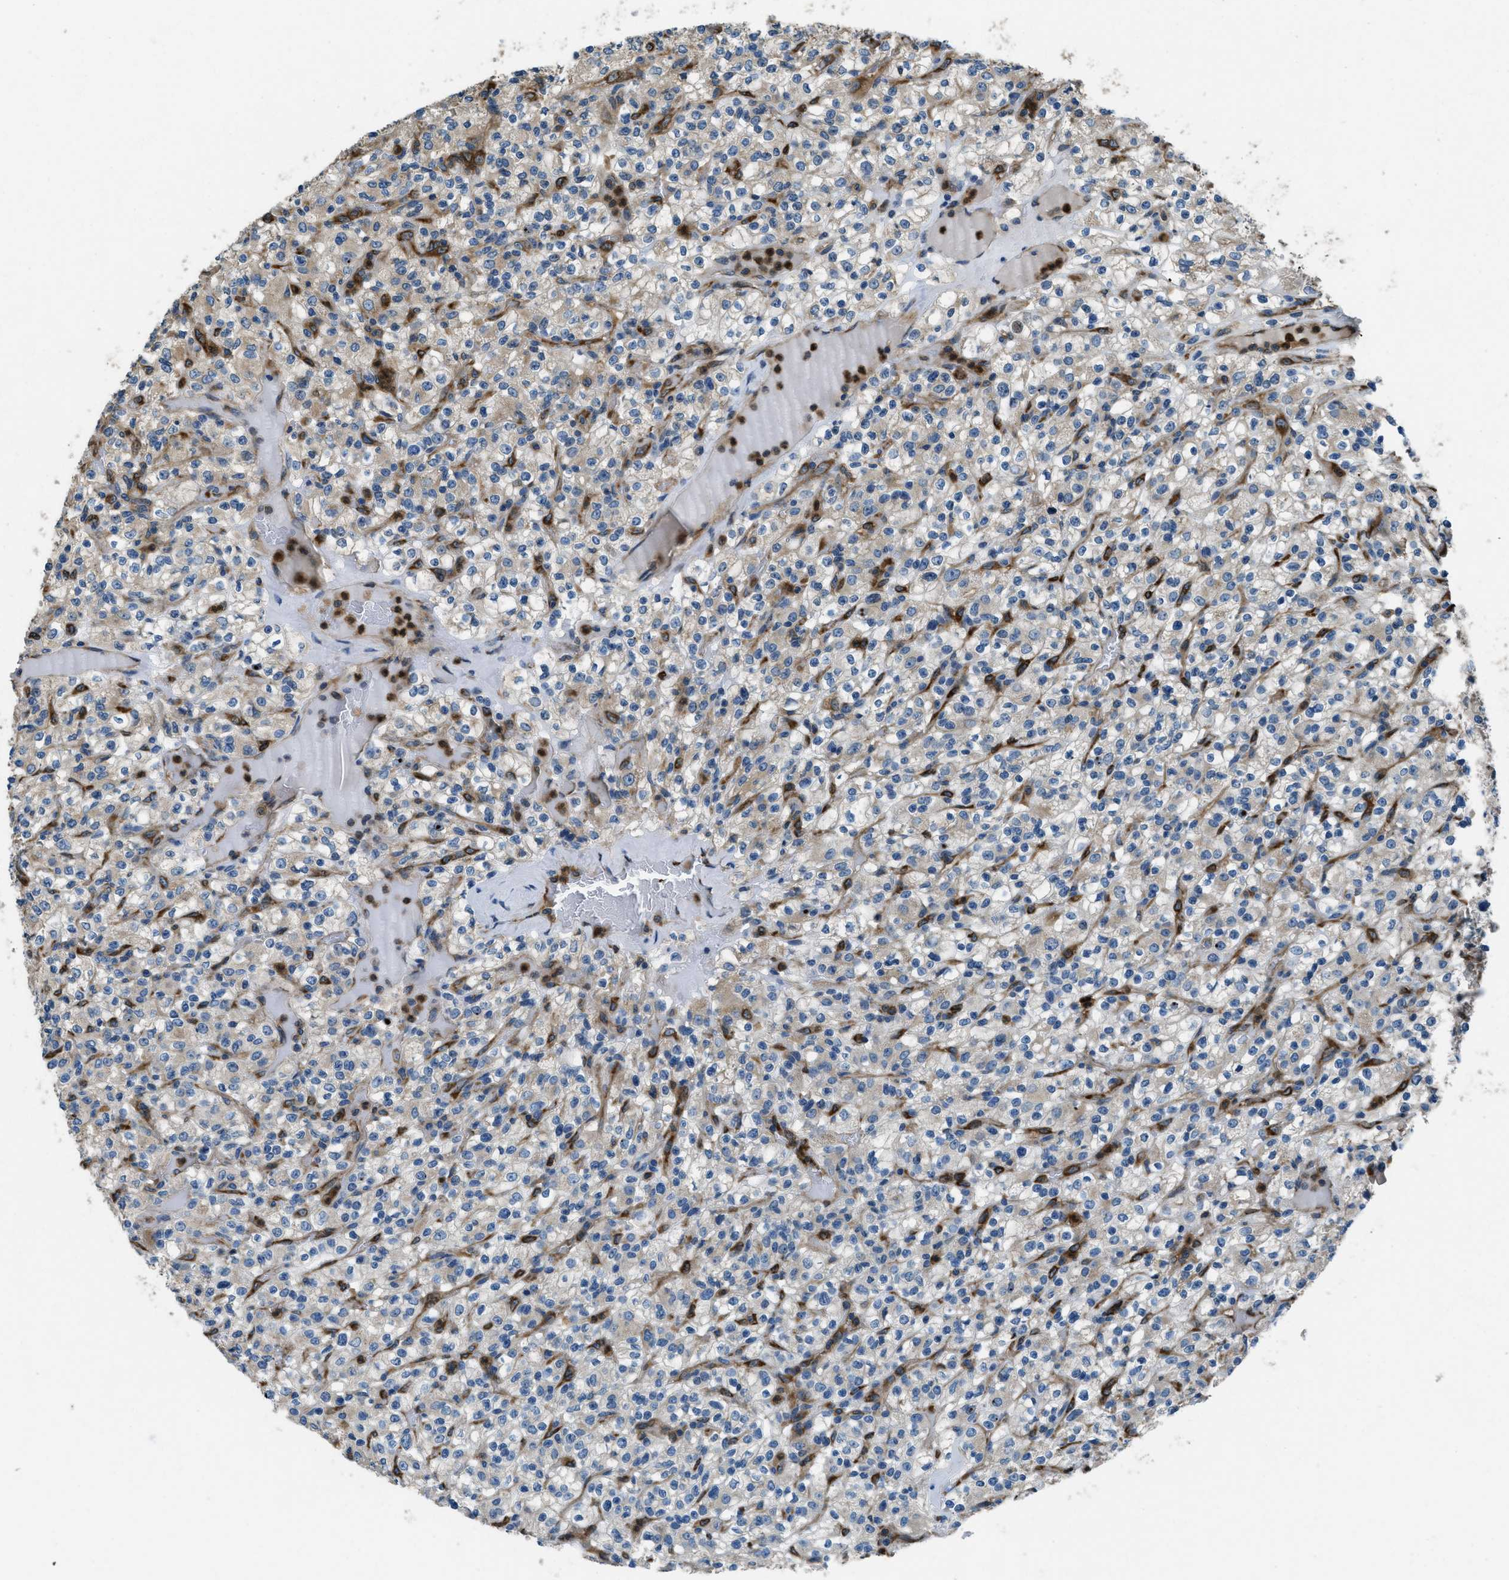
{"staining": {"intensity": "weak", "quantity": "<25%", "location": "cytoplasmic/membranous"}, "tissue": "renal cancer", "cell_type": "Tumor cells", "image_type": "cancer", "snomed": [{"axis": "morphology", "description": "Normal tissue, NOS"}, {"axis": "morphology", "description": "Adenocarcinoma, NOS"}, {"axis": "topography", "description": "Kidney"}], "caption": "Tumor cells are negative for brown protein staining in renal cancer (adenocarcinoma).", "gene": "GIMAP8", "patient": {"sex": "female", "age": 72}}